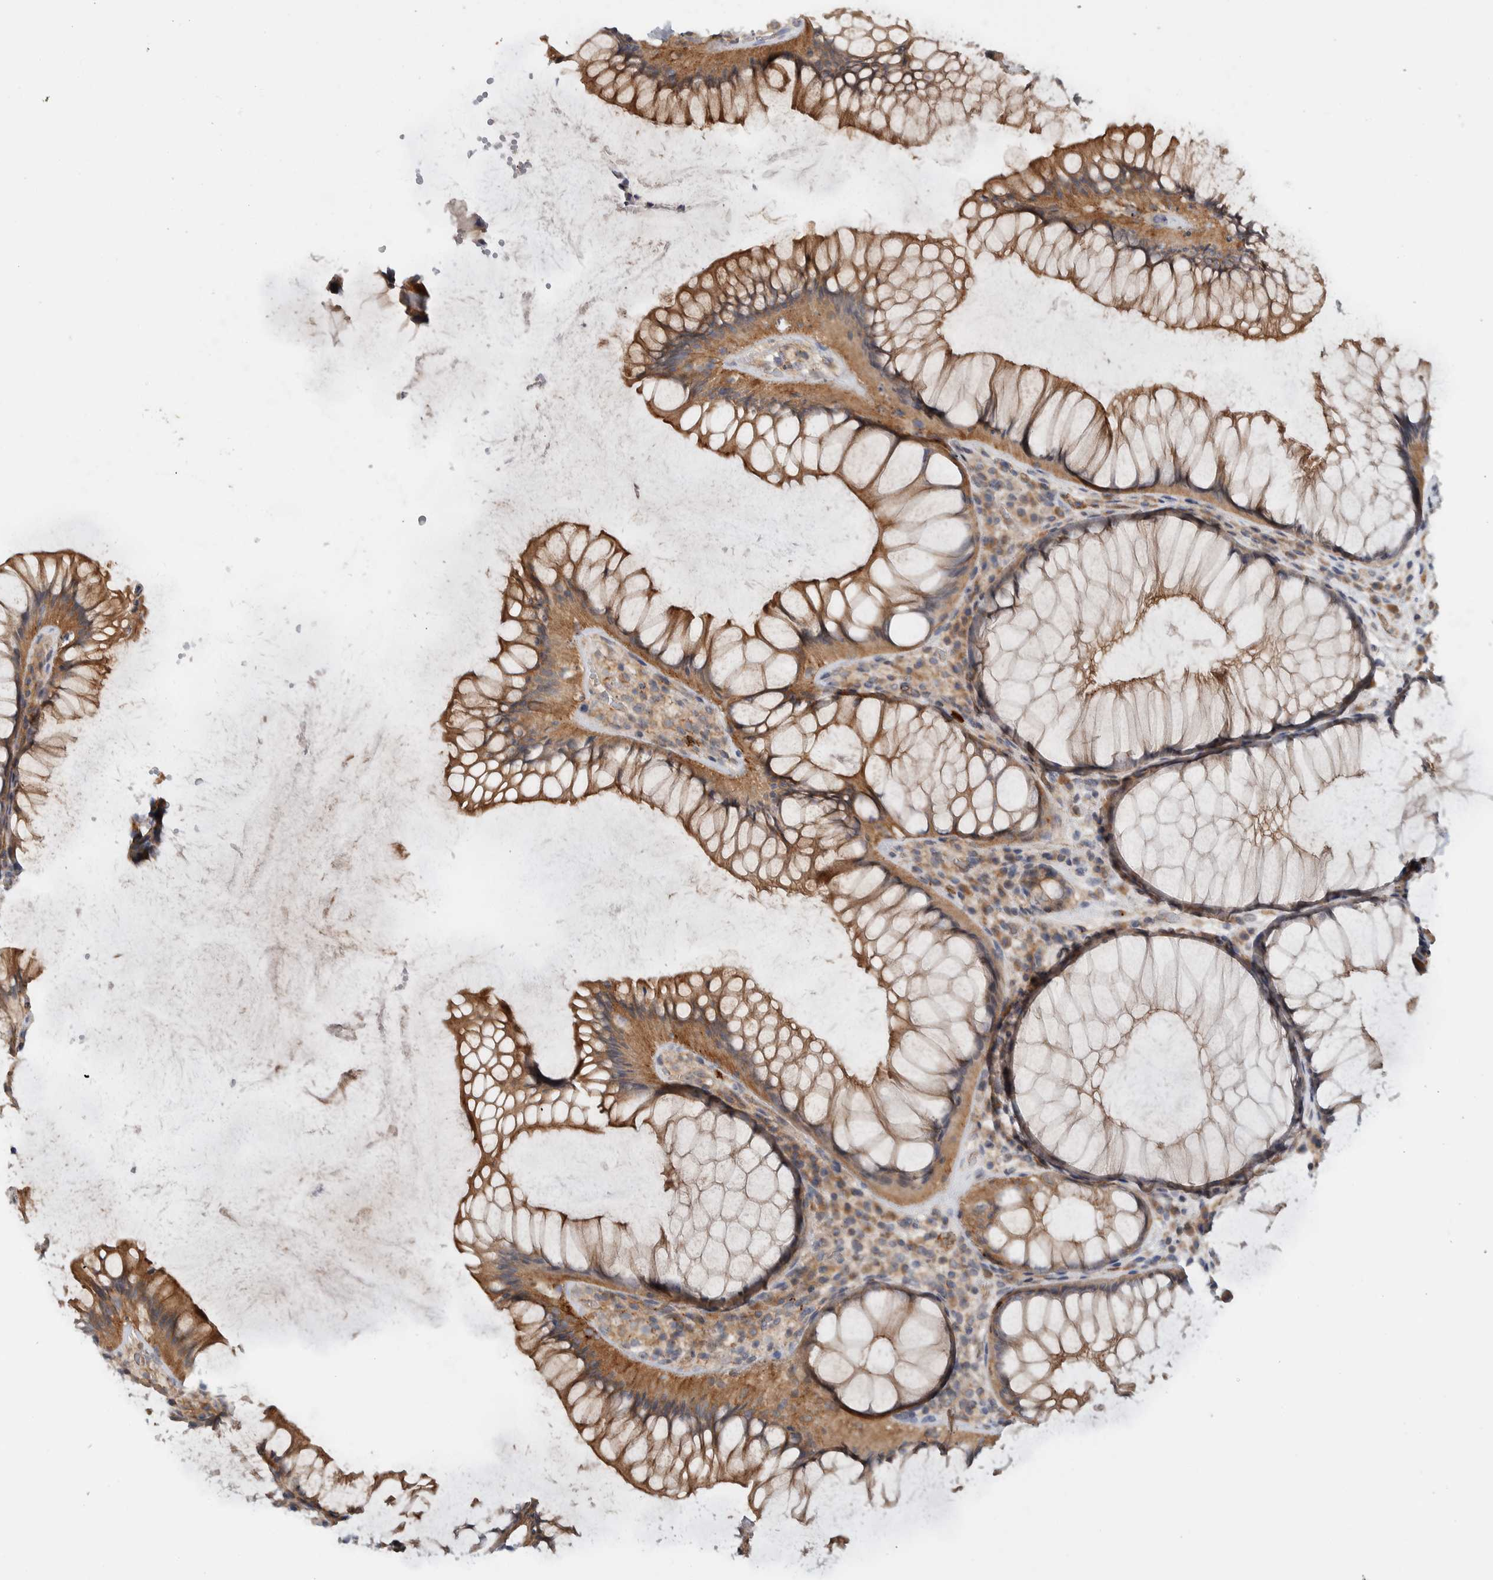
{"staining": {"intensity": "moderate", "quantity": ">75%", "location": "cytoplasmic/membranous"}, "tissue": "rectum", "cell_type": "Glandular cells", "image_type": "normal", "snomed": [{"axis": "morphology", "description": "Normal tissue, NOS"}, {"axis": "topography", "description": "Rectum"}], "caption": "Immunohistochemical staining of unremarkable human rectum shows medium levels of moderate cytoplasmic/membranous expression in approximately >75% of glandular cells.", "gene": "MPRIP", "patient": {"sex": "male", "age": 51}}